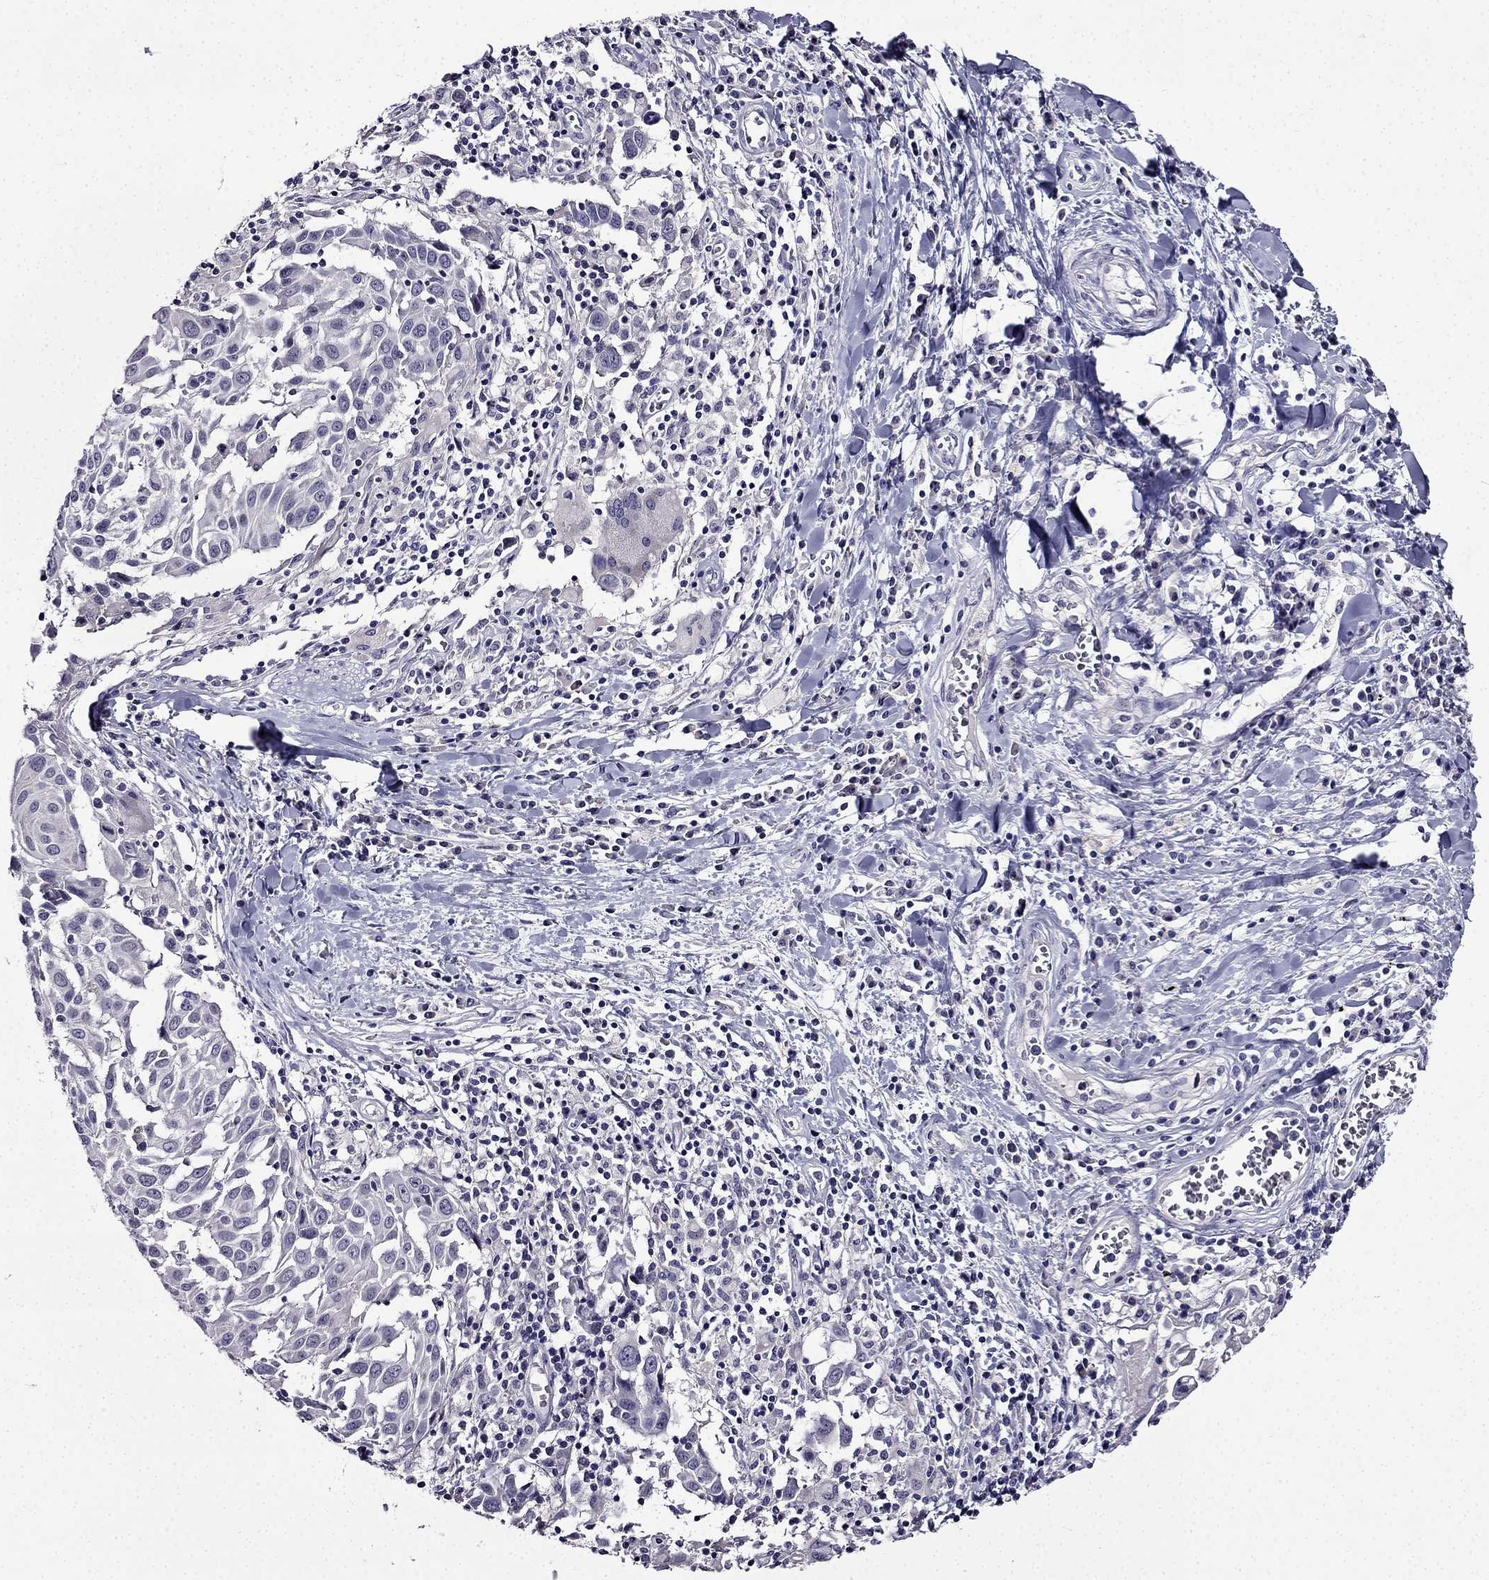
{"staining": {"intensity": "negative", "quantity": "none", "location": "none"}, "tissue": "lung cancer", "cell_type": "Tumor cells", "image_type": "cancer", "snomed": [{"axis": "morphology", "description": "Squamous cell carcinoma, NOS"}, {"axis": "topography", "description": "Lung"}], "caption": "The immunohistochemistry image has no significant positivity in tumor cells of lung squamous cell carcinoma tissue.", "gene": "TMEM266", "patient": {"sex": "male", "age": 57}}